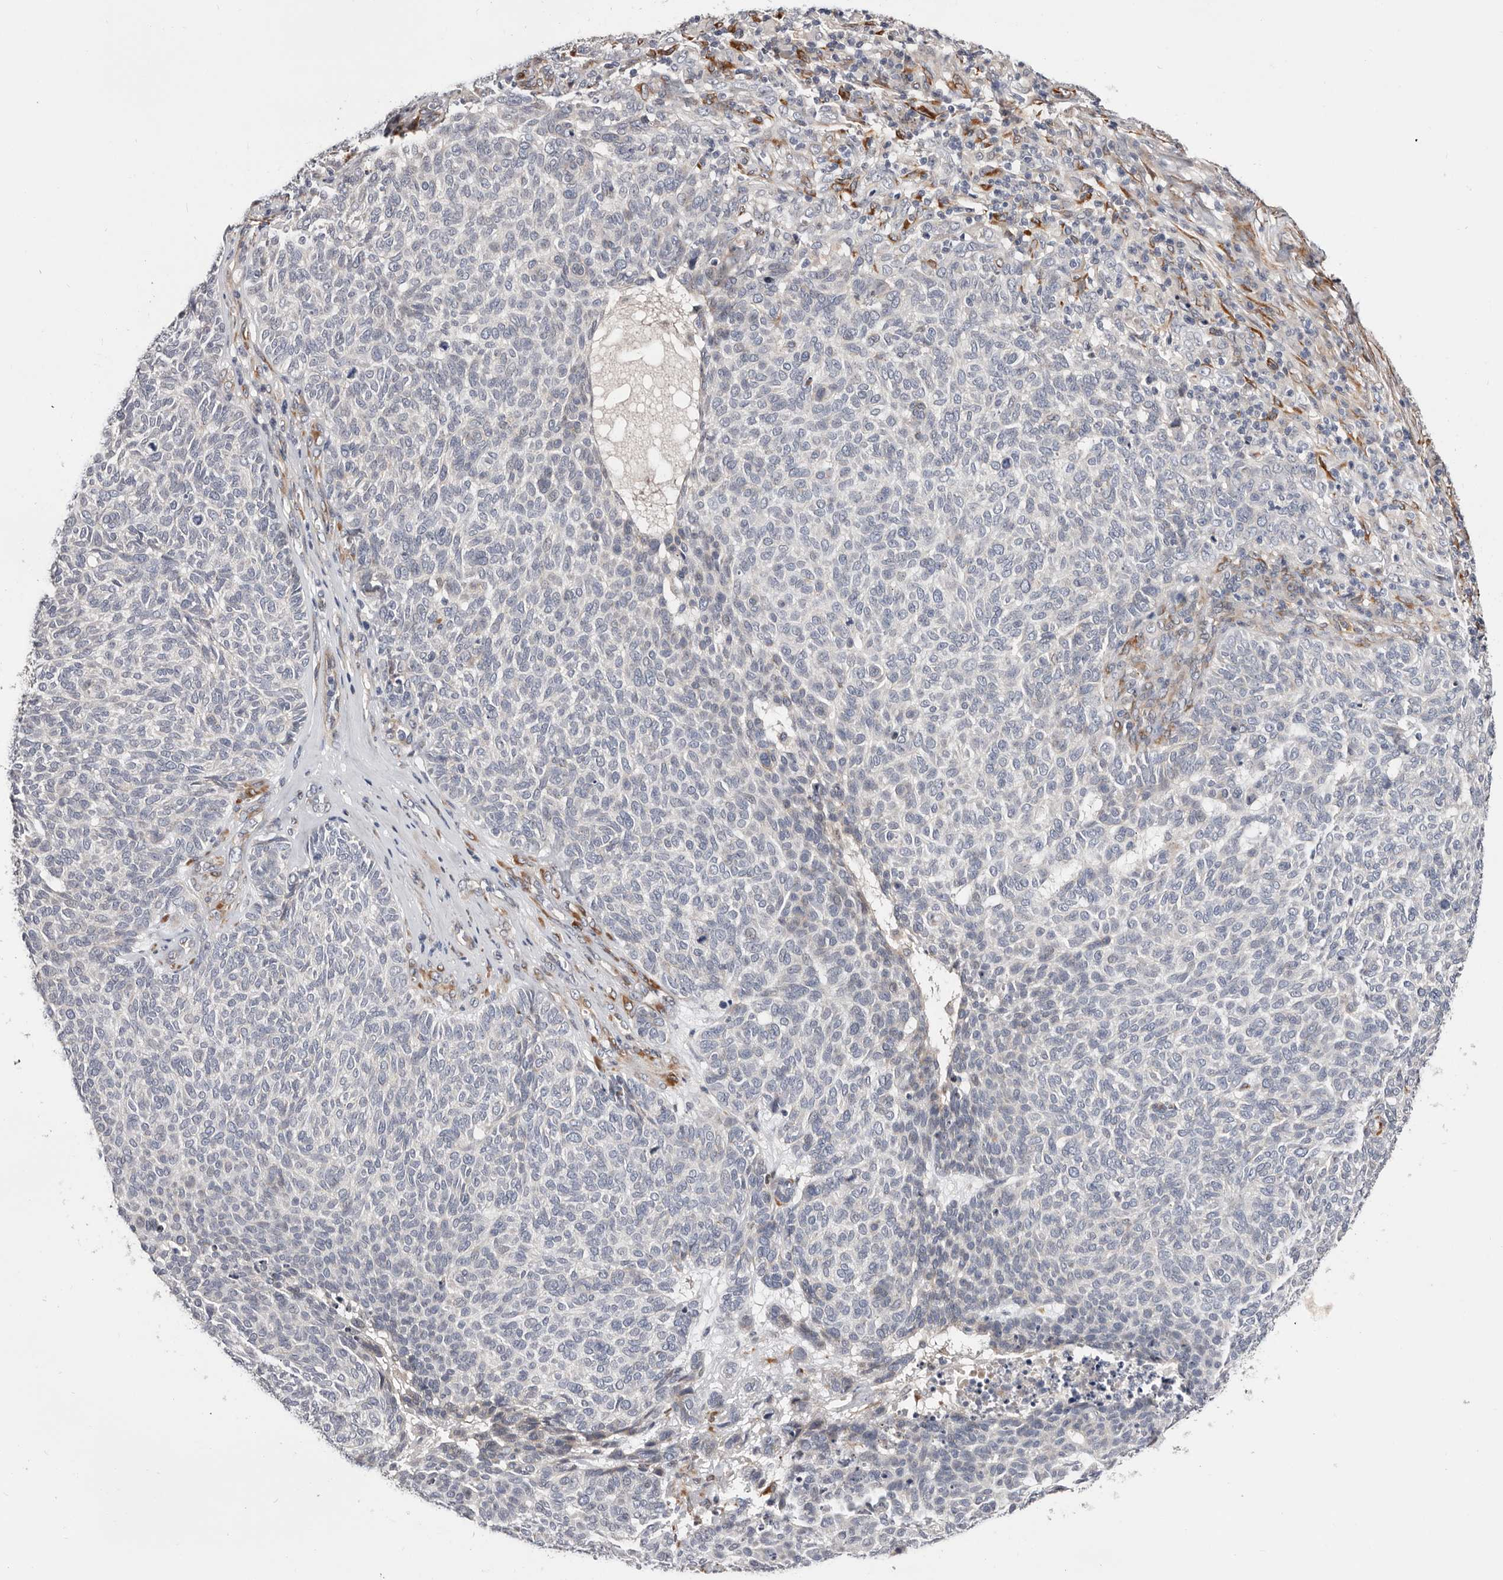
{"staining": {"intensity": "negative", "quantity": "none", "location": "none"}, "tissue": "skin cancer", "cell_type": "Tumor cells", "image_type": "cancer", "snomed": [{"axis": "morphology", "description": "Squamous cell carcinoma, NOS"}, {"axis": "topography", "description": "Skin"}], "caption": "The image displays no significant expression in tumor cells of skin cancer (squamous cell carcinoma).", "gene": "USH1C", "patient": {"sex": "female", "age": 90}}